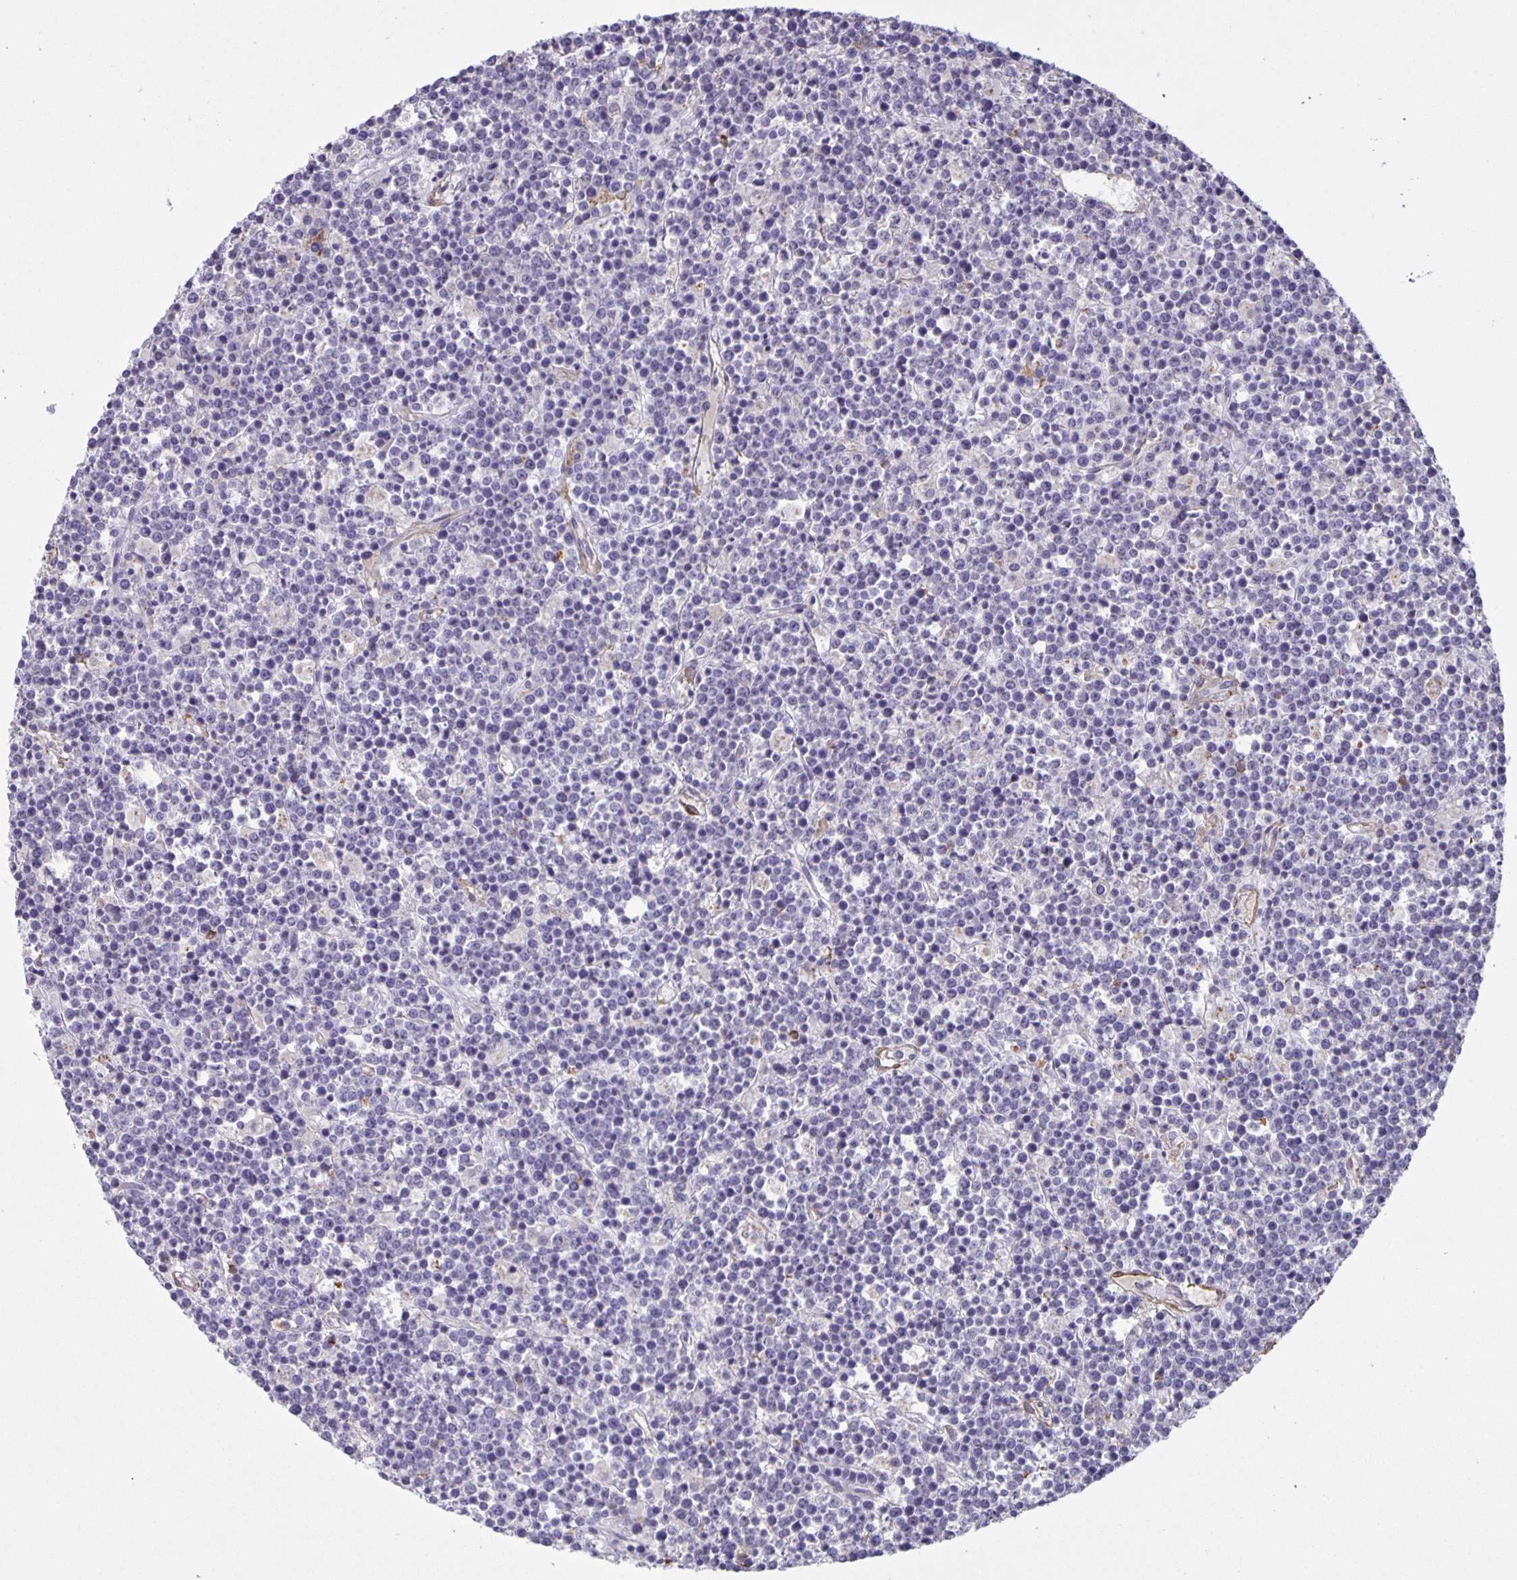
{"staining": {"intensity": "negative", "quantity": "none", "location": "none"}, "tissue": "lymphoma", "cell_type": "Tumor cells", "image_type": "cancer", "snomed": [{"axis": "morphology", "description": "Malignant lymphoma, non-Hodgkin's type, High grade"}, {"axis": "topography", "description": "Ovary"}], "caption": "High power microscopy micrograph of an immunohistochemistry (IHC) image of malignant lymphoma, non-Hodgkin's type (high-grade), revealing no significant expression in tumor cells.", "gene": "SRCIN1", "patient": {"sex": "female", "age": 56}}